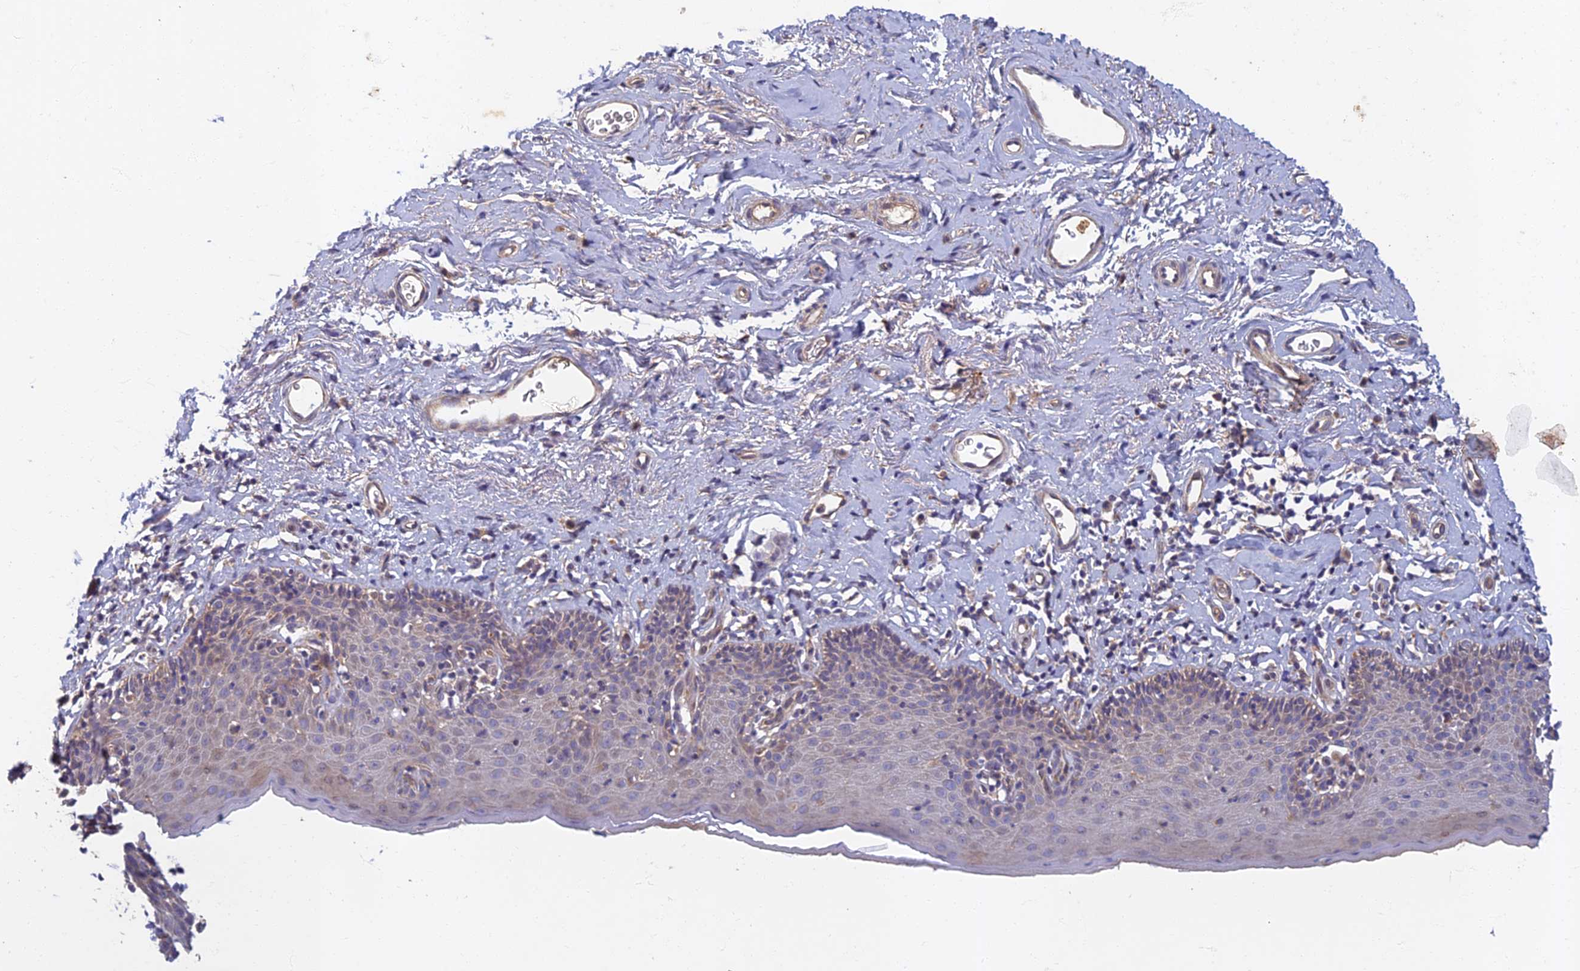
{"staining": {"intensity": "weak", "quantity": "<25%", "location": "cytoplasmic/membranous"}, "tissue": "skin", "cell_type": "Epidermal cells", "image_type": "normal", "snomed": [{"axis": "morphology", "description": "Normal tissue, NOS"}, {"axis": "topography", "description": "Vulva"}], "caption": "An image of human skin is negative for staining in epidermal cells.", "gene": "SOGA1", "patient": {"sex": "female", "age": 66}}